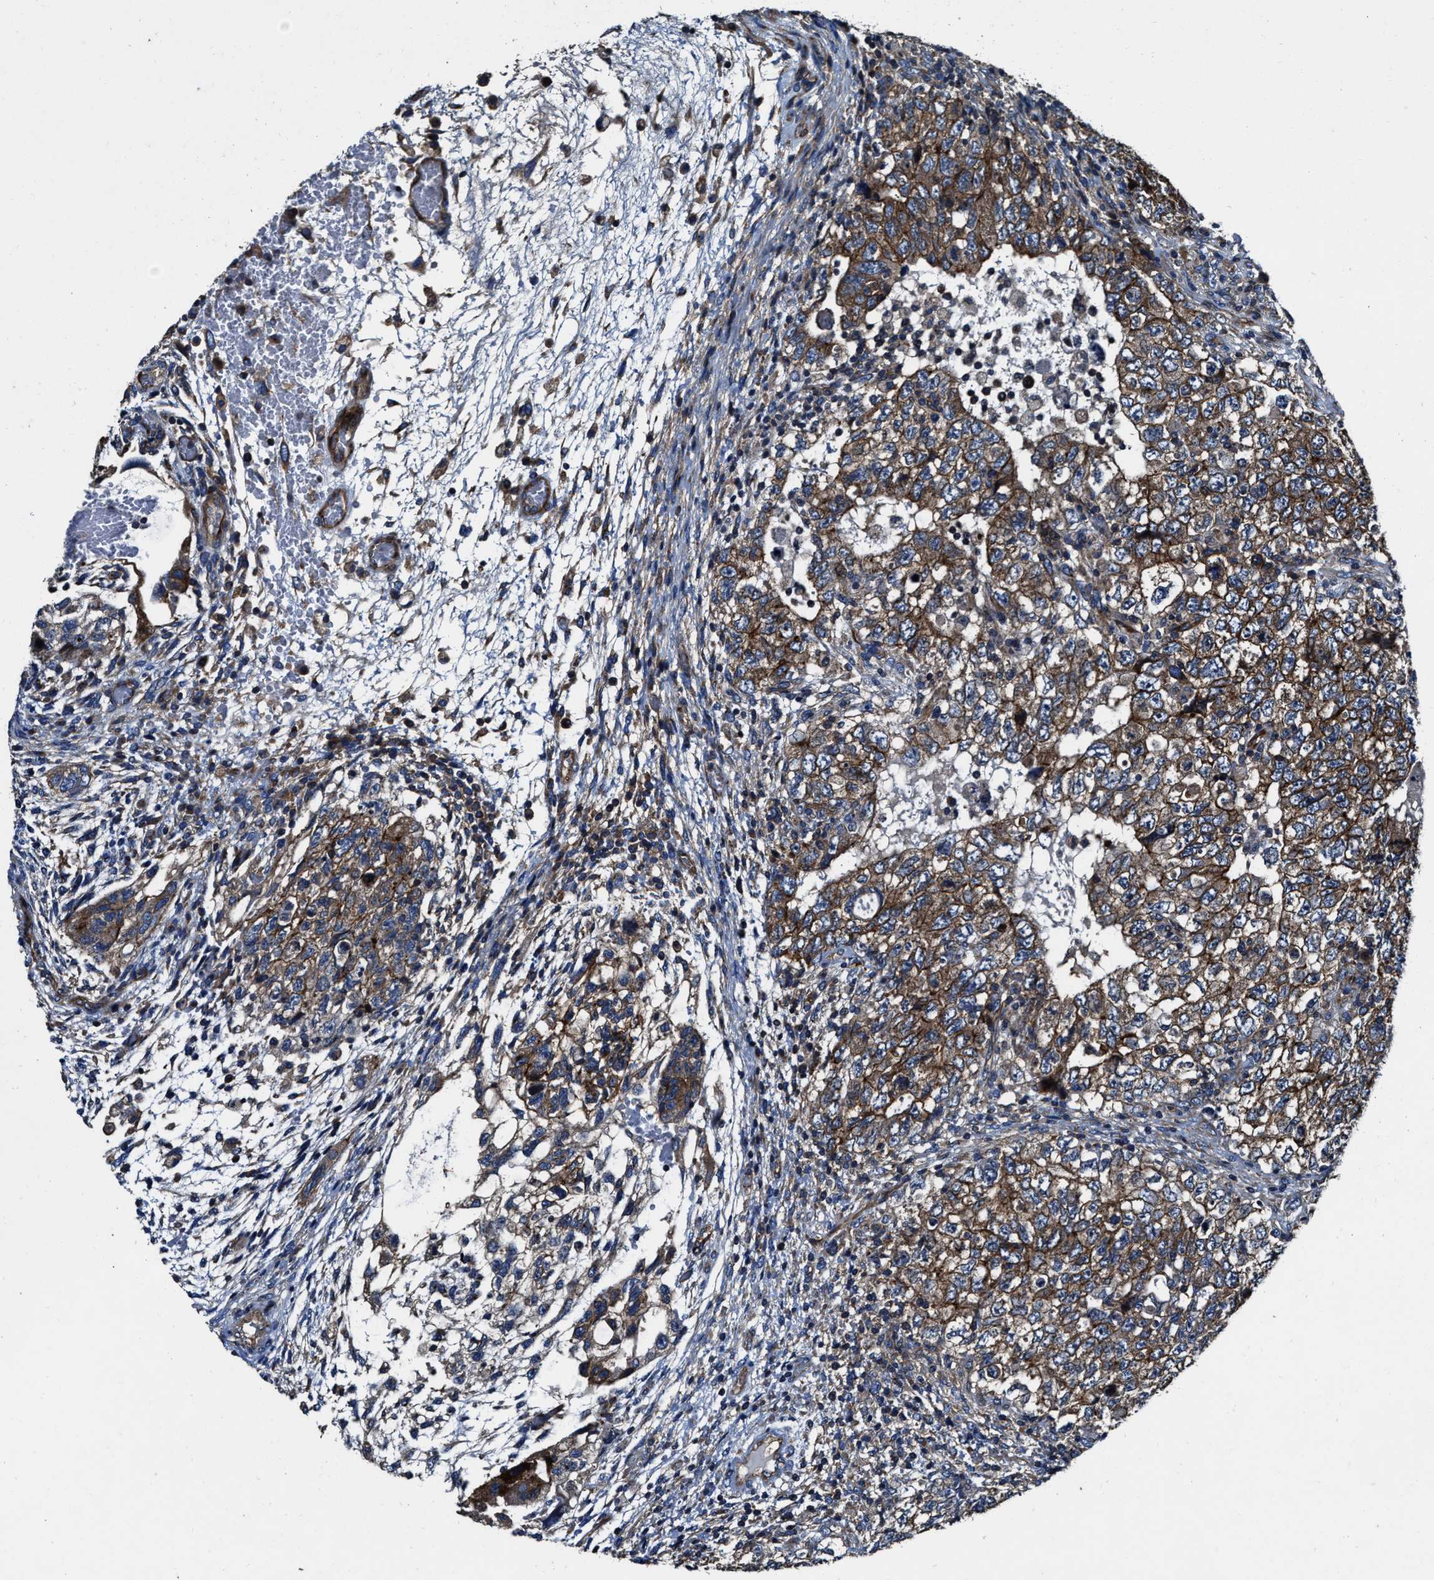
{"staining": {"intensity": "moderate", "quantity": ">75%", "location": "cytoplasmic/membranous"}, "tissue": "testis cancer", "cell_type": "Tumor cells", "image_type": "cancer", "snomed": [{"axis": "morphology", "description": "Carcinoma, Embryonal, NOS"}, {"axis": "topography", "description": "Testis"}], "caption": "A micrograph showing moderate cytoplasmic/membranous staining in approximately >75% of tumor cells in testis cancer, as visualized by brown immunohistochemical staining.", "gene": "PTAR1", "patient": {"sex": "male", "age": 36}}